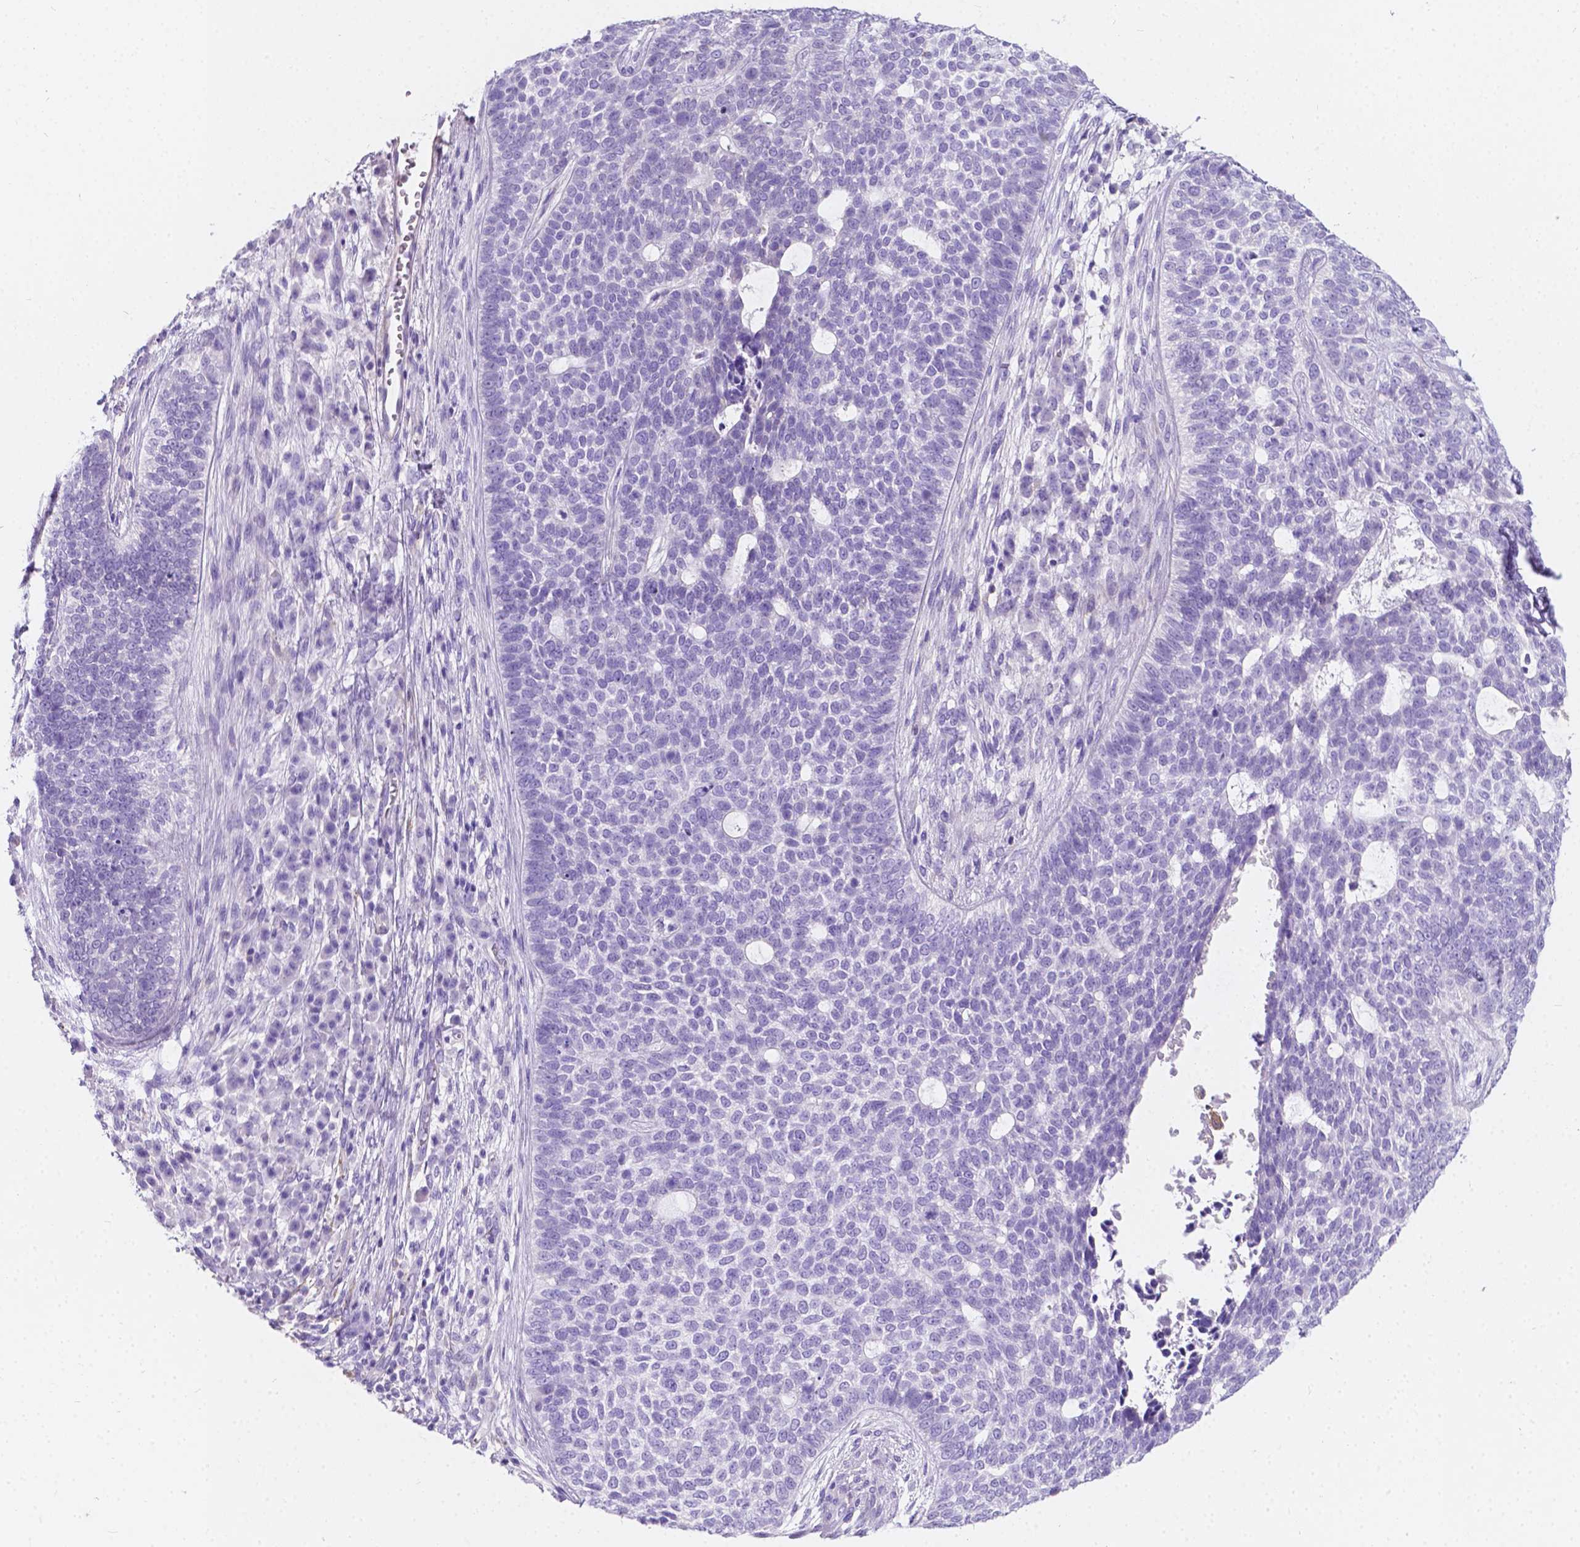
{"staining": {"intensity": "negative", "quantity": "none", "location": "none"}, "tissue": "skin cancer", "cell_type": "Tumor cells", "image_type": "cancer", "snomed": [{"axis": "morphology", "description": "Basal cell carcinoma"}, {"axis": "topography", "description": "Skin"}], "caption": "Tumor cells show no significant protein positivity in skin cancer (basal cell carcinoma). The staining is performed using DAB (3,3'-diaminobenzidine) brown chromogen with nuclei counter-stained in using hematoxylin.", "gene": "GNAO1", "patient": {"sex": "female", "age": 69}}